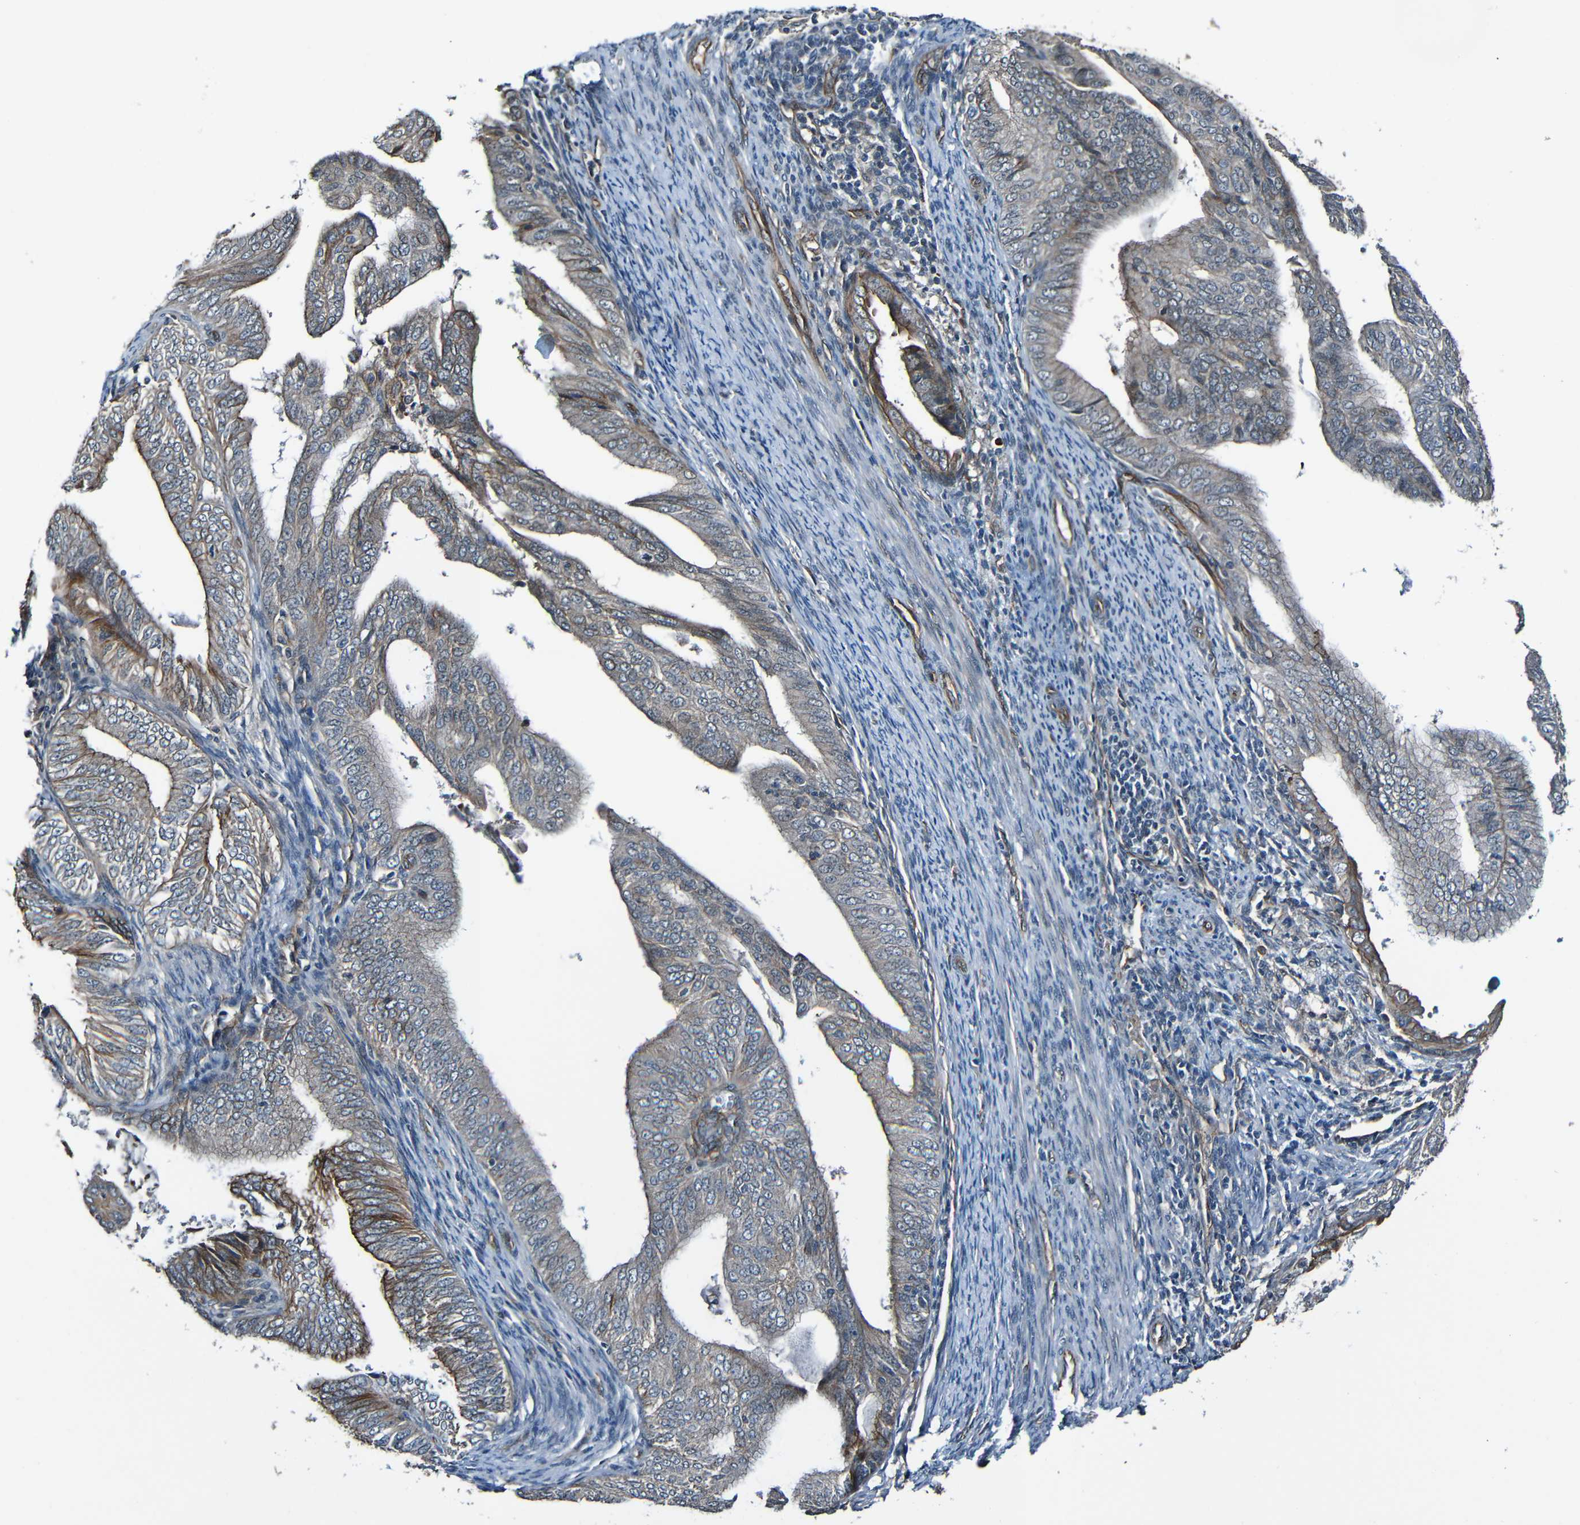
{"staining": {"intensity": "weak", "quantity": "<25%", "location": "cytoplasmic/membranous"}, "tissue": "endometrial cancer", "cell_type": "Tumor cells", "image_type": "cancer", "snomed": [{"axis": "morphology", "description": "Adenocarcinoma, NOS"}, {"axis": "topography", "description": "Endometrium"}], "caption": "Tumor cells show no significant positivity in endometrial cancer. The staining is performed using DAB brown chromogen with nuclei counter-stained in using hematoxylin.", "gene": "LGR5", "patient": {"sex": "female", "age": 58}}